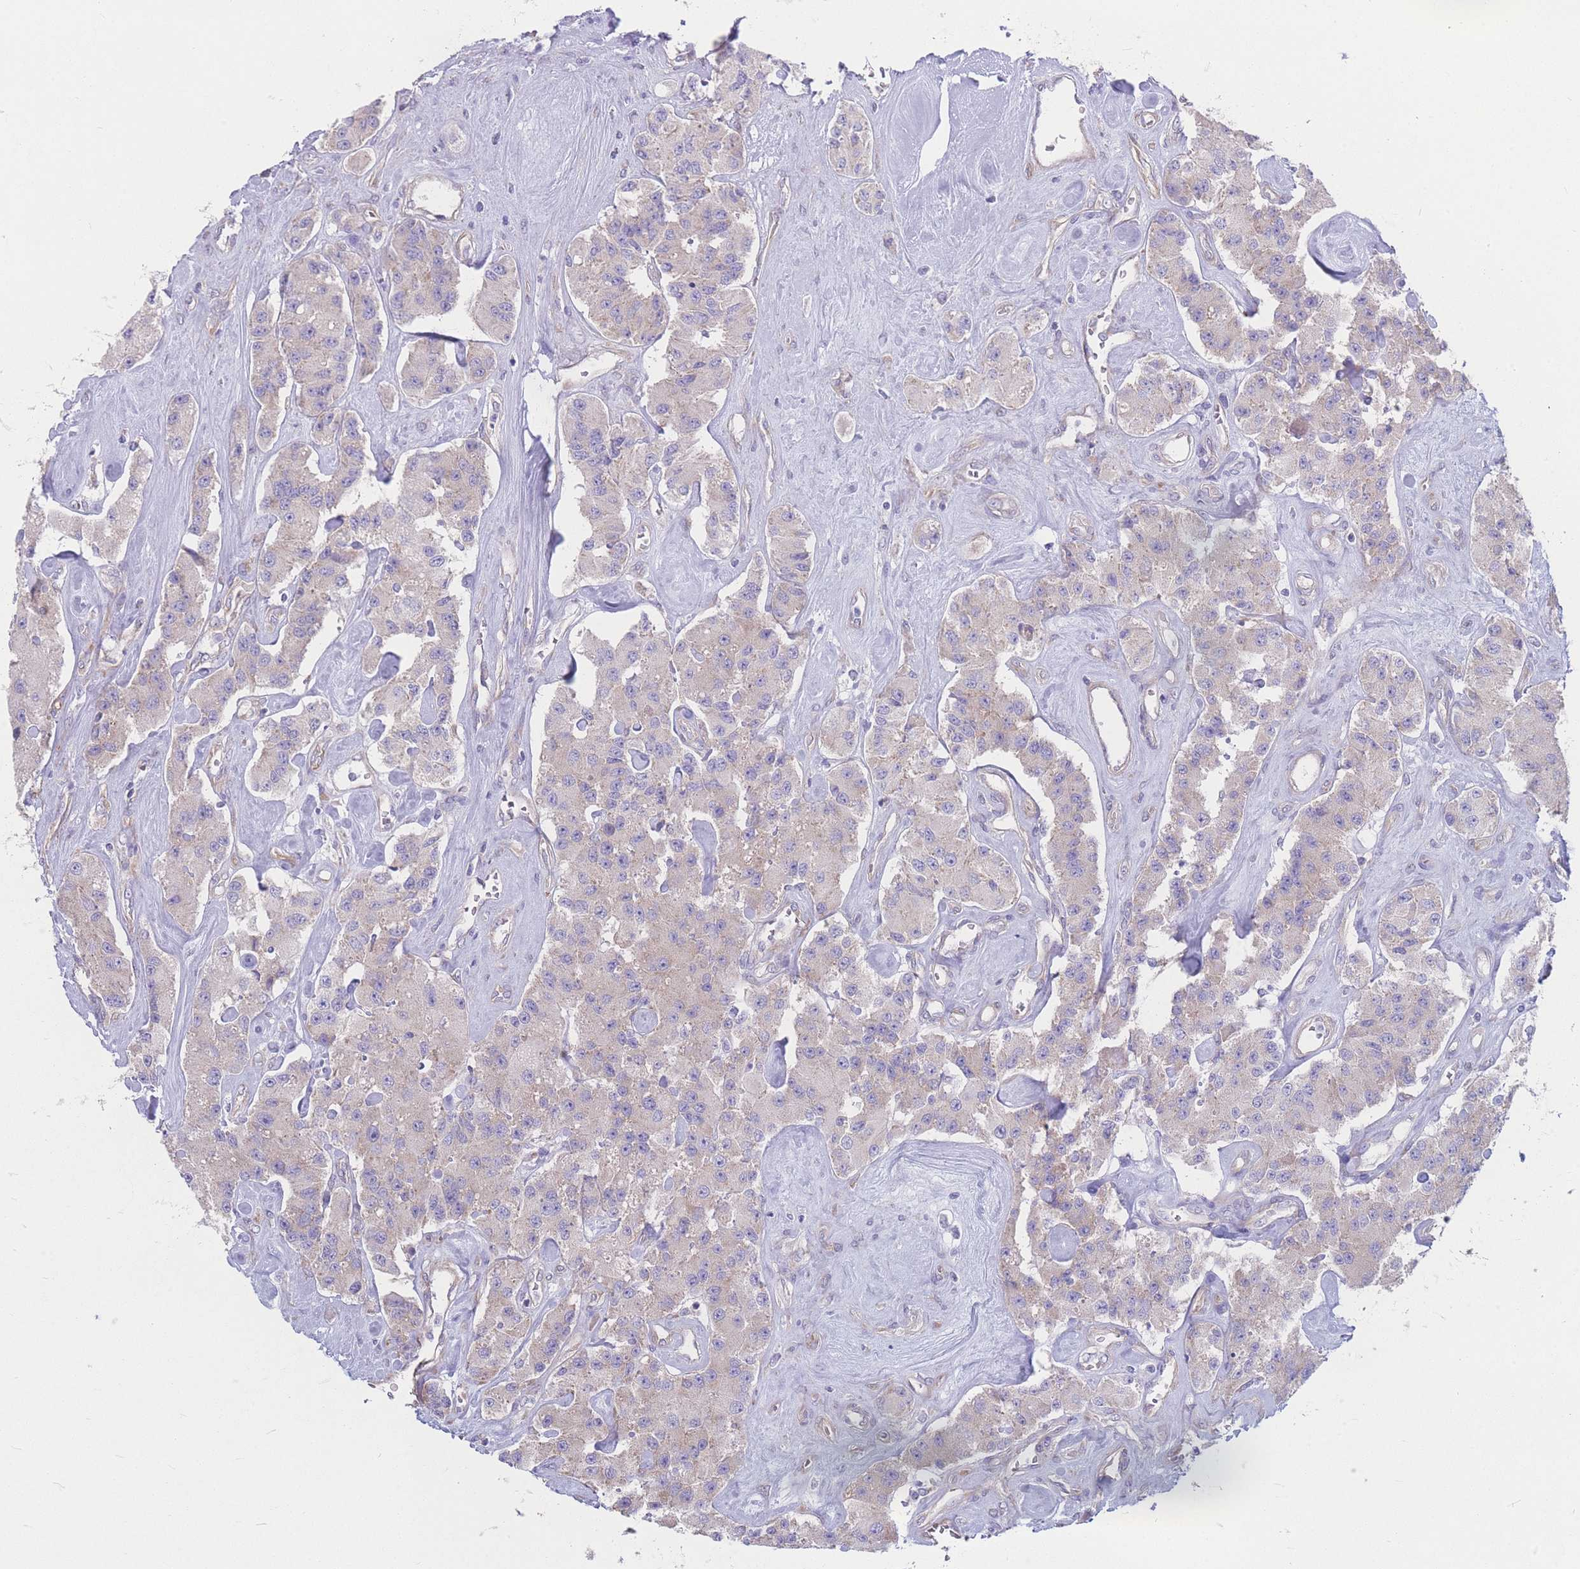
{"staining": {"intensity": "weak", "quantity": "<25%", "location": "cytoplasmic/membranous"}, "tissue": "carcinoid", "cell_type": "Tumor cells", "image_type": "cancer", "snomed": [{"axis": "morphology", "description": "Carcinoid, malignant, NOS"}, {"axis": "topography", "description": "Pancreas"}], "caption": "IHC image of neoplastic tissue: malignant carcinoid stained with DAB (3,3'-diaminobenzidine) displays no significant protein positivity in tumor cells.", "gene": "RPL8", "patient": {"sex": "male", "age": 41}}